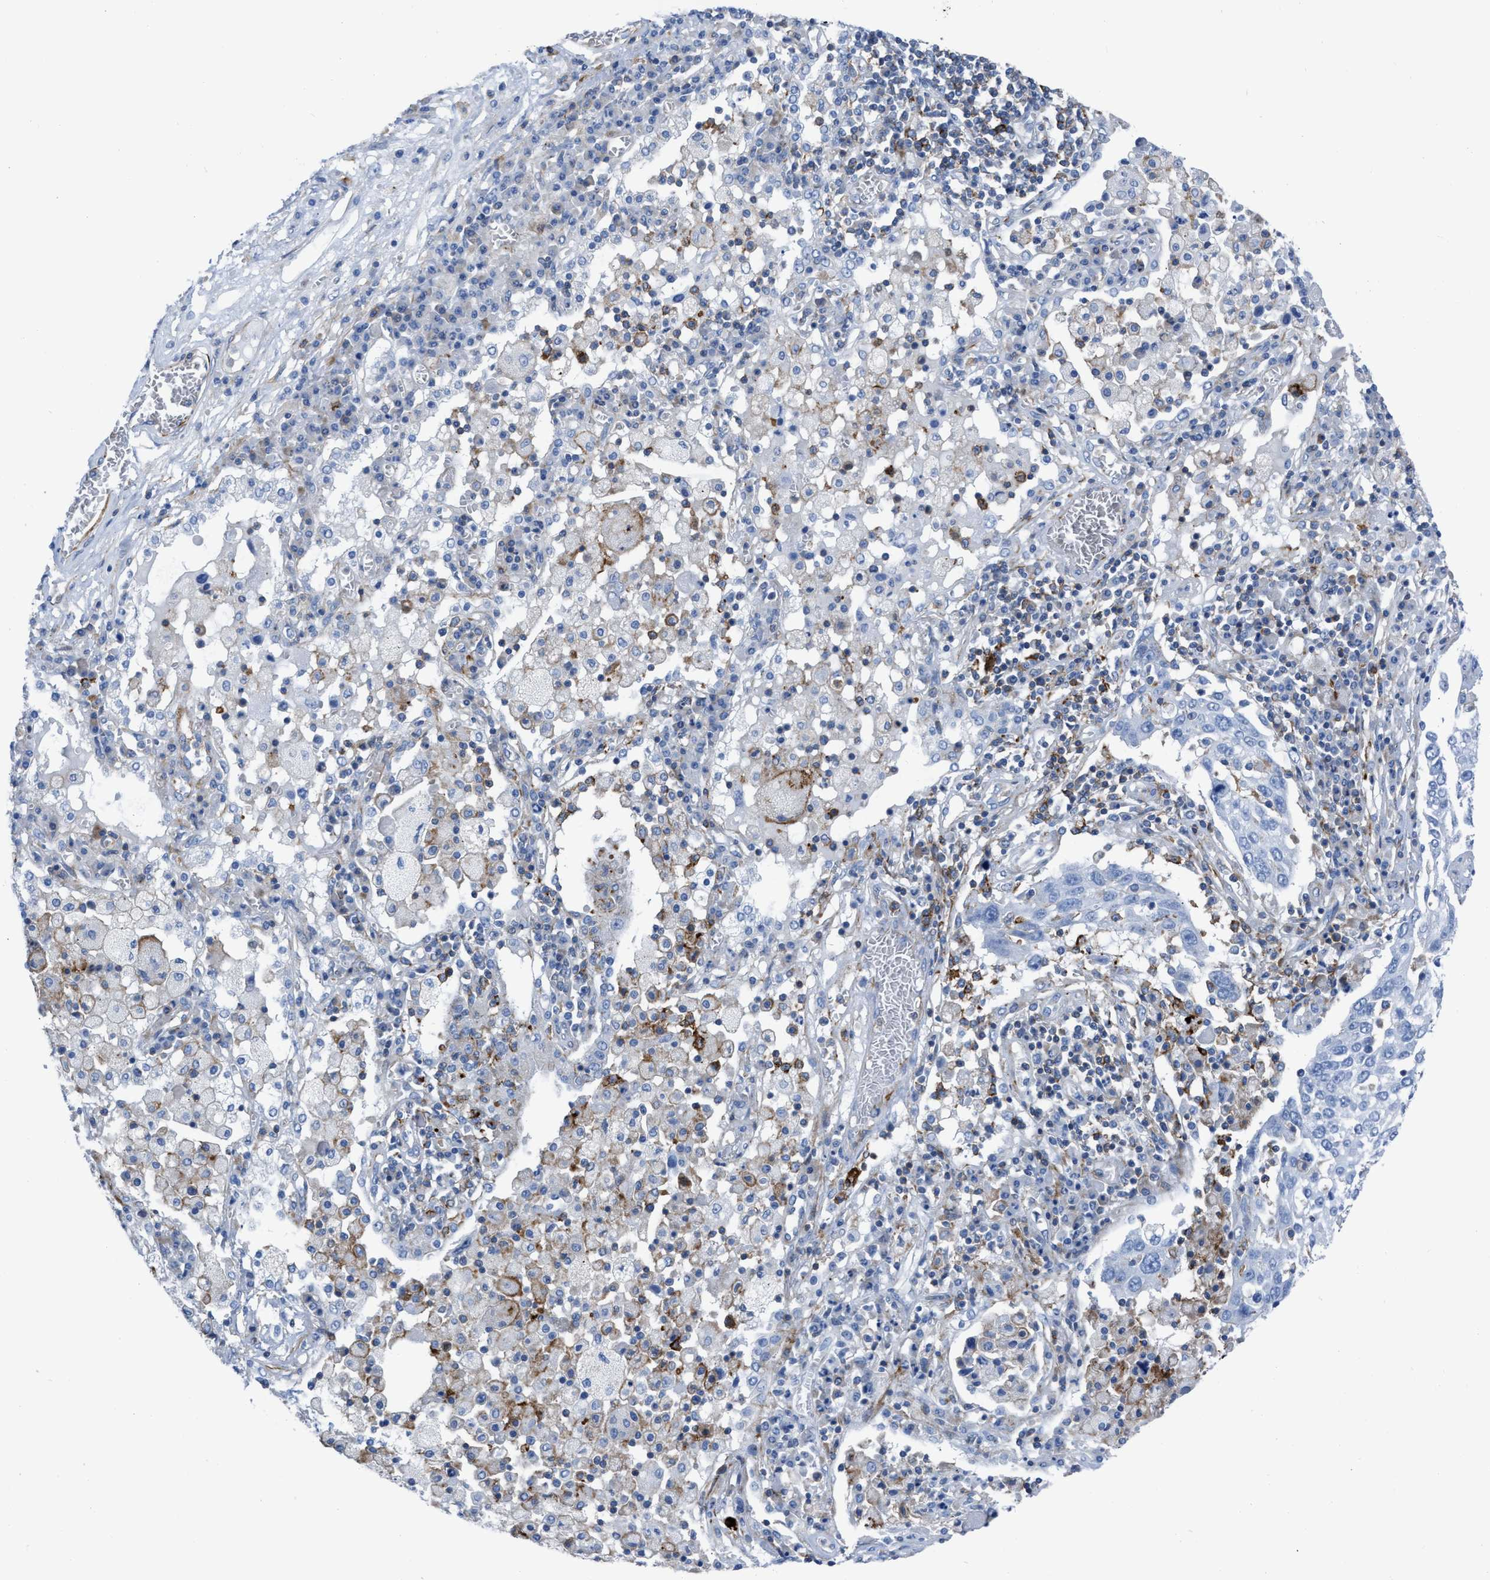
{"staining": {"intensity": "negative", "quantity": "none", "location": "none"}, "tissue": "lung cancer", "cell_type": "Tumor cells", "image_type": "cancer", "snomed": [{"axis": "morphology", "description": "Squamous cell carcinoma, NOS"}, {"axis": "topography", "description": "Lung"}], "caption": "This is an IHC photomicrograph of human lung cancer. There is no positivity in tumor cells.", "gene": "PRMT2", "patient": {"sex": "male", "age": 65}}